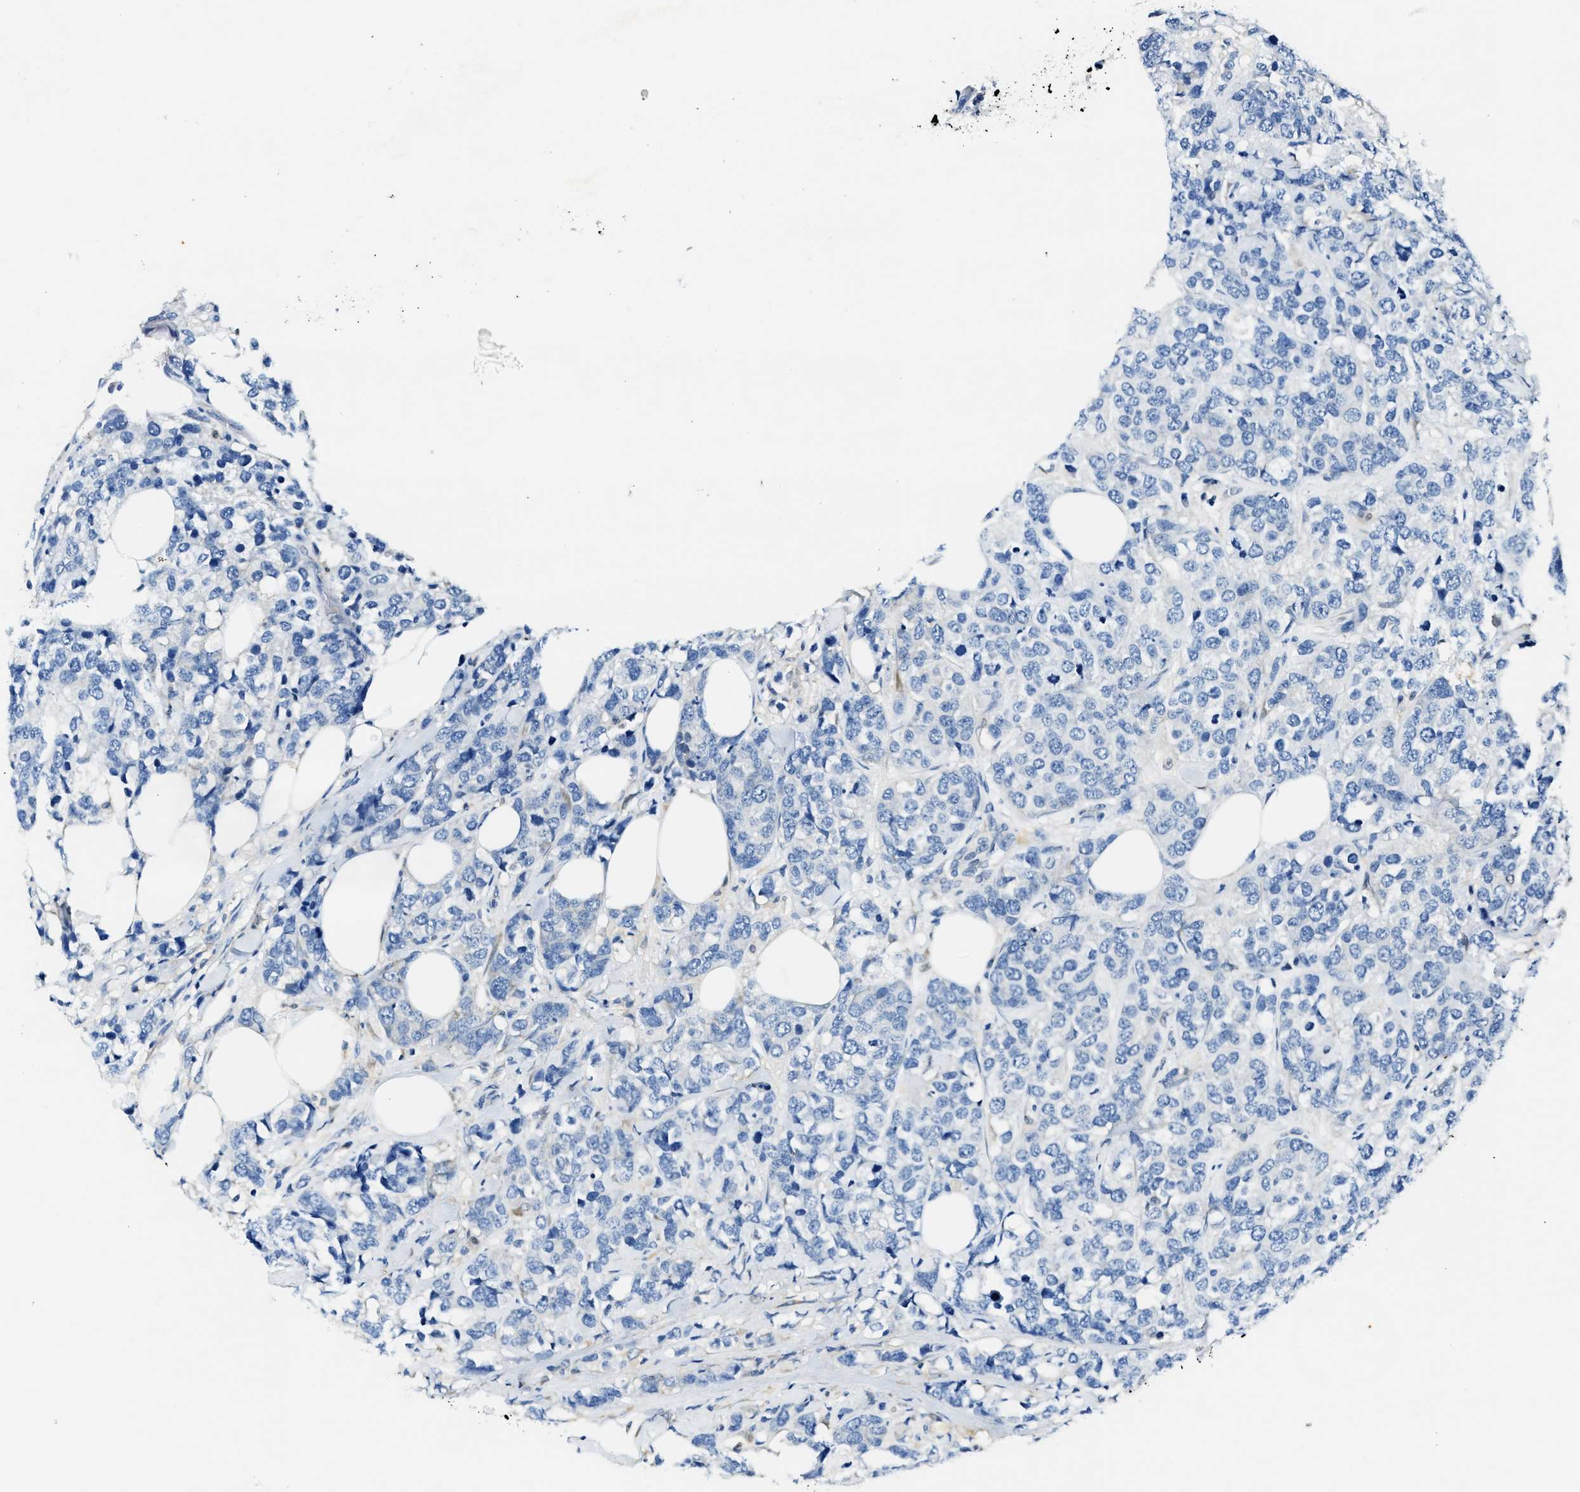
{"staining": {"intensity": "negative", "quantity": "none", "location": "none"}, "tissue": "breast cancer", "cell_type": "Tumor cells", "image_type": "cancer", "snomed": [{"axis": "morphology", "description": "Lobular carcinoma"}, {"axis": "topography", "description": "Breast"}], "caption": "Immunohistochemical staining of human breast cancer (lobular carcinoma) displays no significant staining in tumor cells.", "gene": "EIF2AK2", "patient": {"sex": "female", "age": 59}}